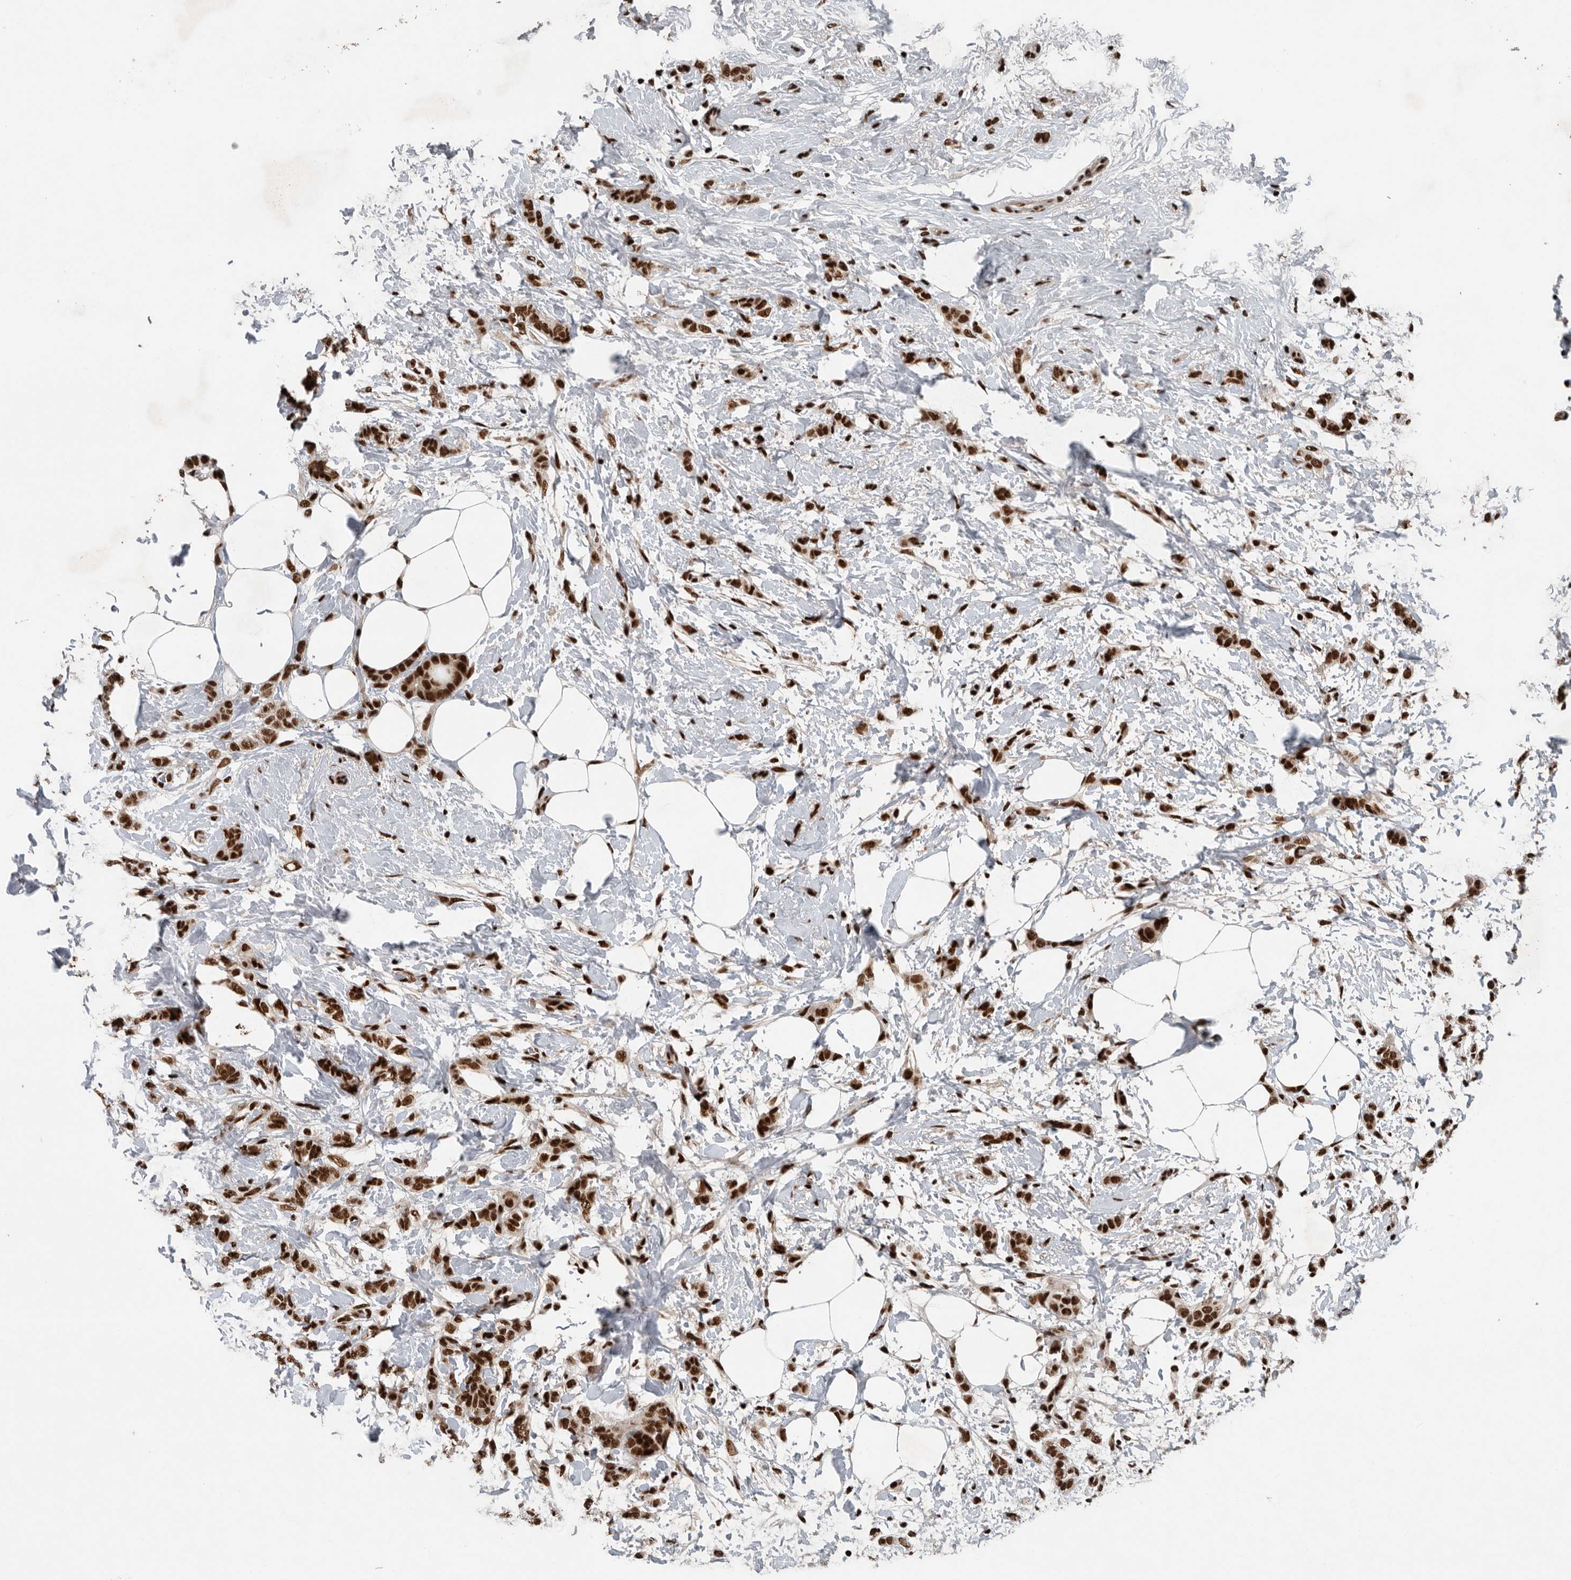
{"staining": {"intensity": "strong", "quantity": ">75%", "location": "nuclear"}, "tissue": "breast cancer", "cell_type": "Tumor cells", "image_type": "cancer", "snomed": [{"axis": "morphology", "description": "Lobular carcinoma, in situ"}, {"axis": "morphology", "description": "Lobular carcinoma"}, {"axis": "topography", "description": "Breast"}], "caption": "IHC (DAB) staining of human lobular carcinoma in situ (breast) demonstrates strong nuclear protein positivity in approximately >75% of tumor cells.", "gene": "SENP7", "patient": {"sex": "female", "age": 41}}